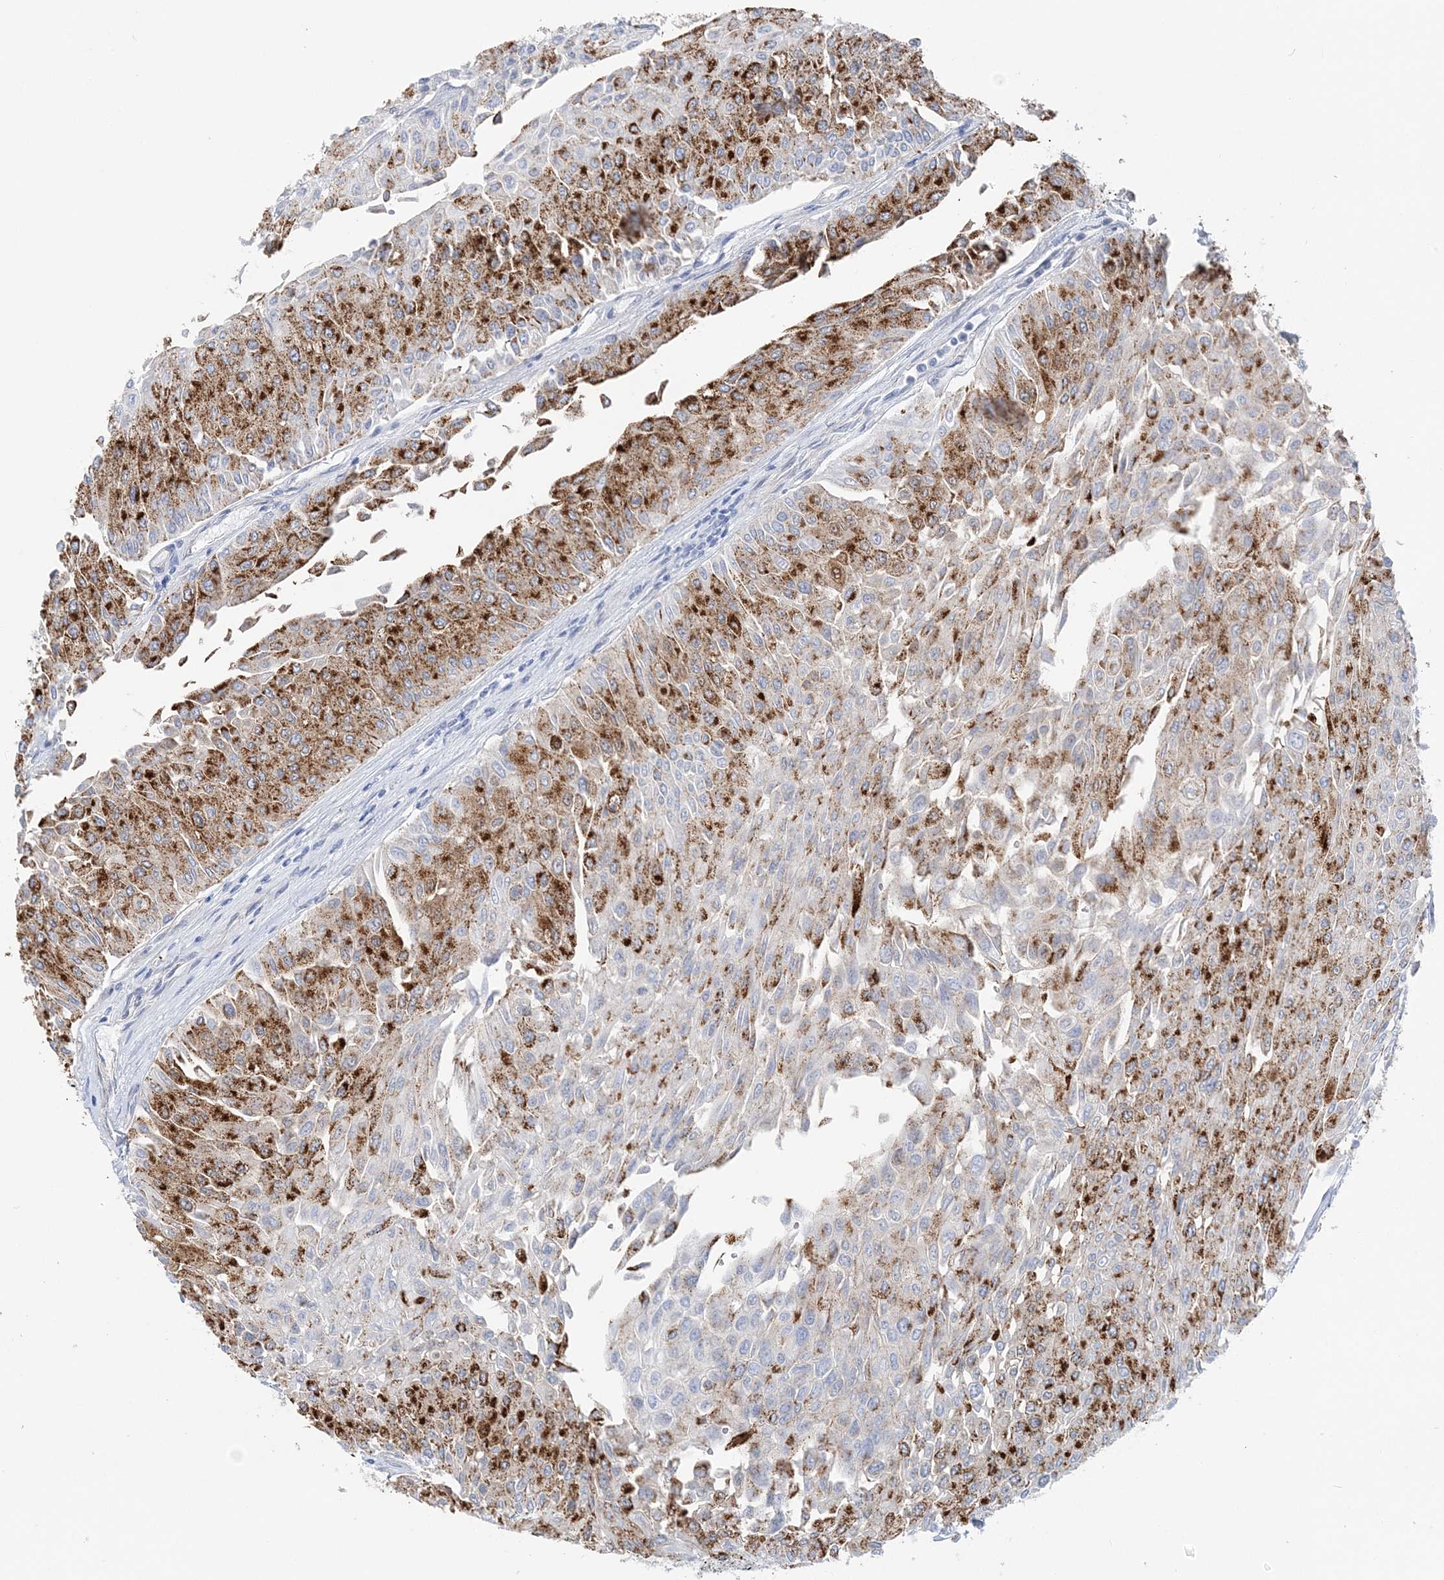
{"staining": {"intensity": "strong", "quantity": "25%-75%", "location": "cytoplasmic/membranous"}, "tissue": "urothelial cancer", "cell_type": "Tumor cells", "image_type": "cancer", "snomed": [{"axis": "morphology", "description": "Urothelial carcinoma, Low grade"}, {"axis": "topography", "description": "Urinary bladder"}], "caption": "Immunohistochemical staining of urothelial cancer reveals high levels of strong cytoplasmic/membranous expression in about 25%-75% of tumor cells. (Stains: DAB in brown, nuclei in blue, Microscopy: brightfield microscopy at high magnification).", "gene": "HMGCS1", "patient": {"sex": "male", "age": 67}}